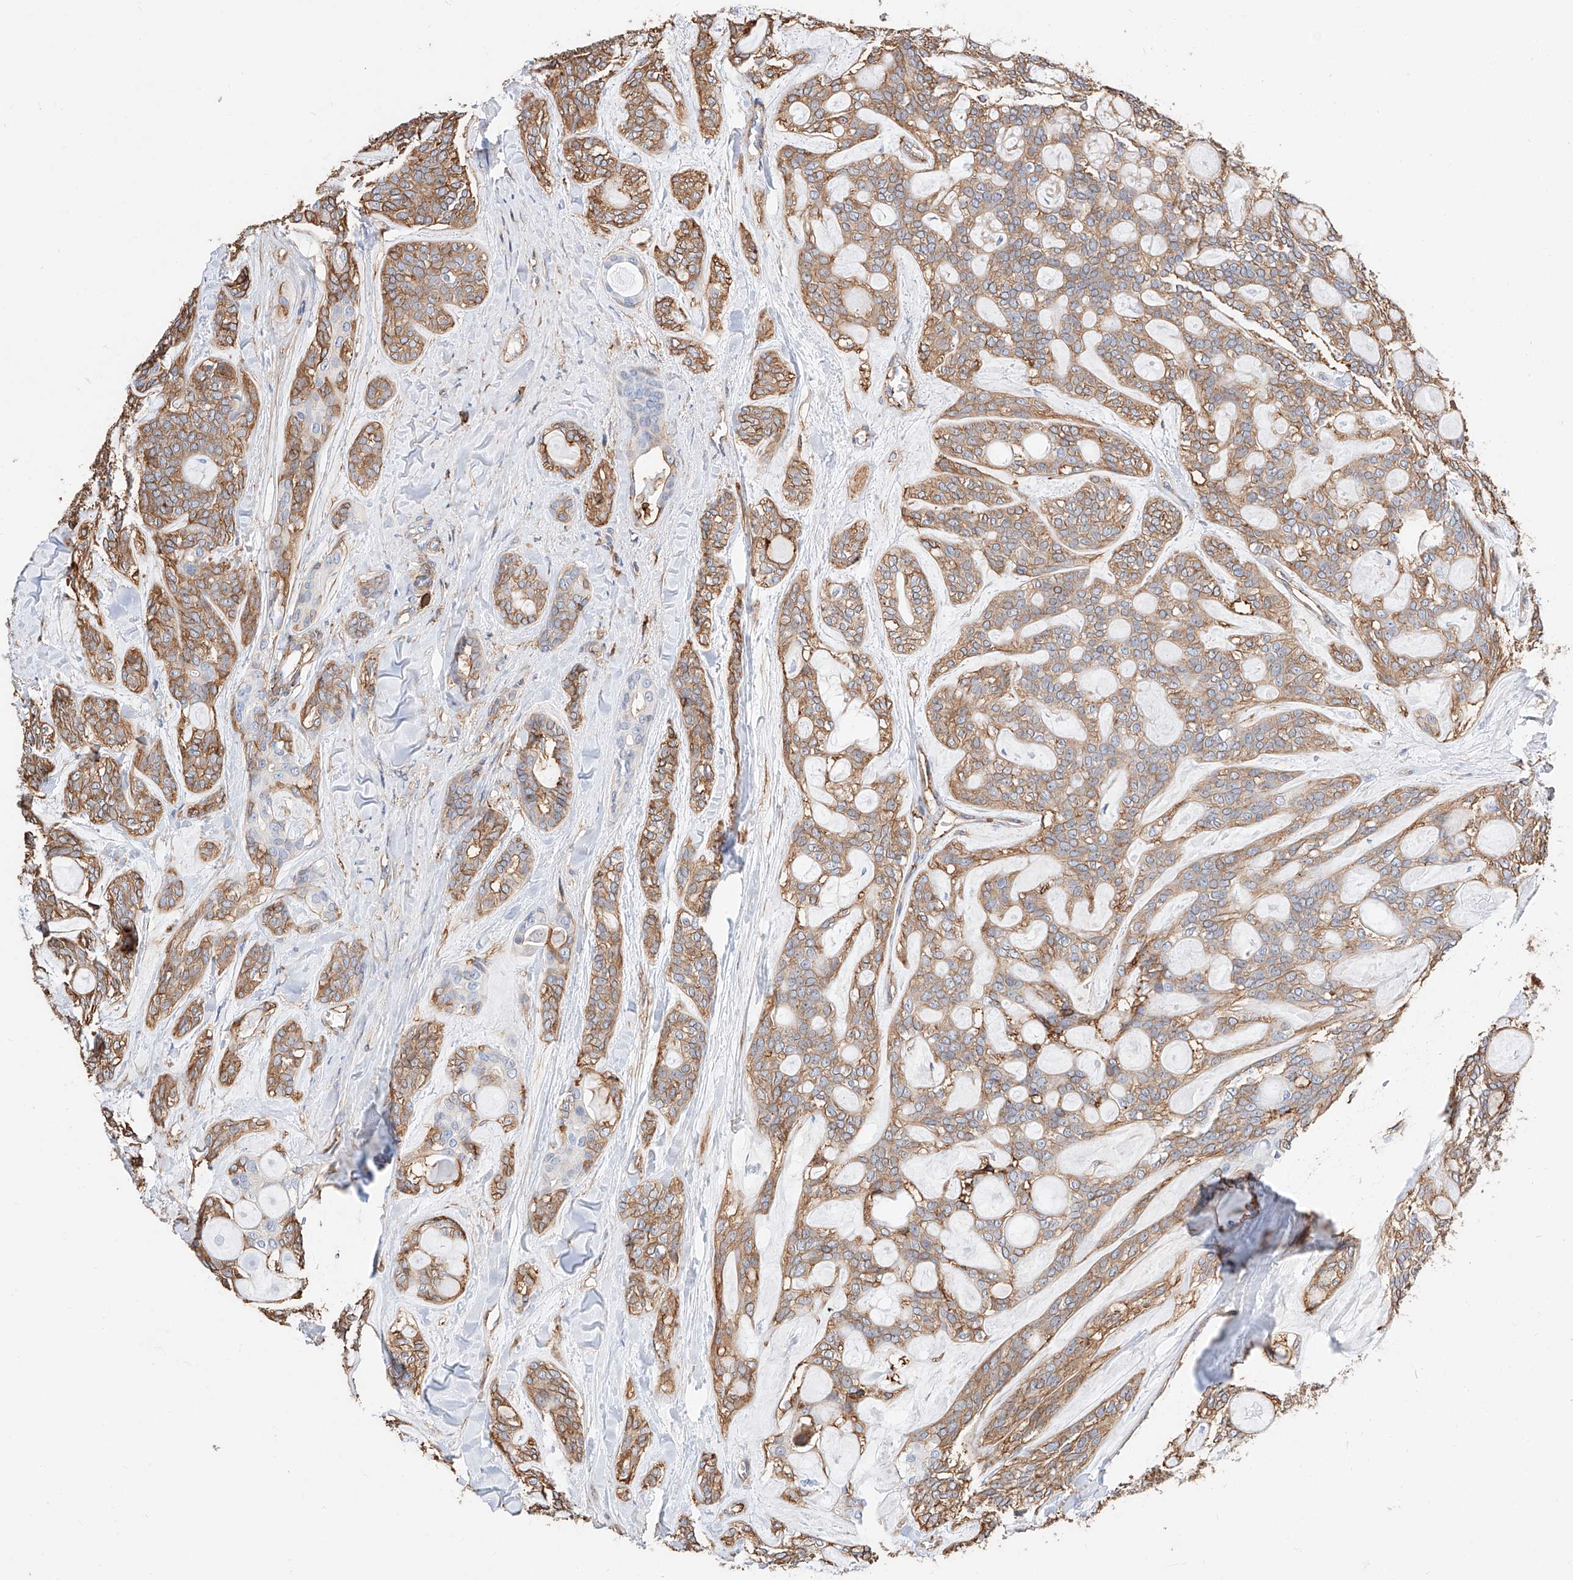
{"staining": {"intensity": "moderate", "quantity": ">75%", "location": "cytoplasmic/membranous"}, "tissue": "head and neck cancer", "cell_type": "Tumor cells", "image_type": "cancer", "snomed": [{"axis": "morphology", "description": "Adenocarcinoma, NOS"}, {"axis": "topography", "description": "Head-Neck"}], "caption": "Moderate cytoplasmic/membranous positivity for a protein is present in about >75% of tumor cells of head and neck cancer (adenocarcinoma) using IHC.", "gene": "WFS1", "patient": {"sex": "male", "age": 66}}